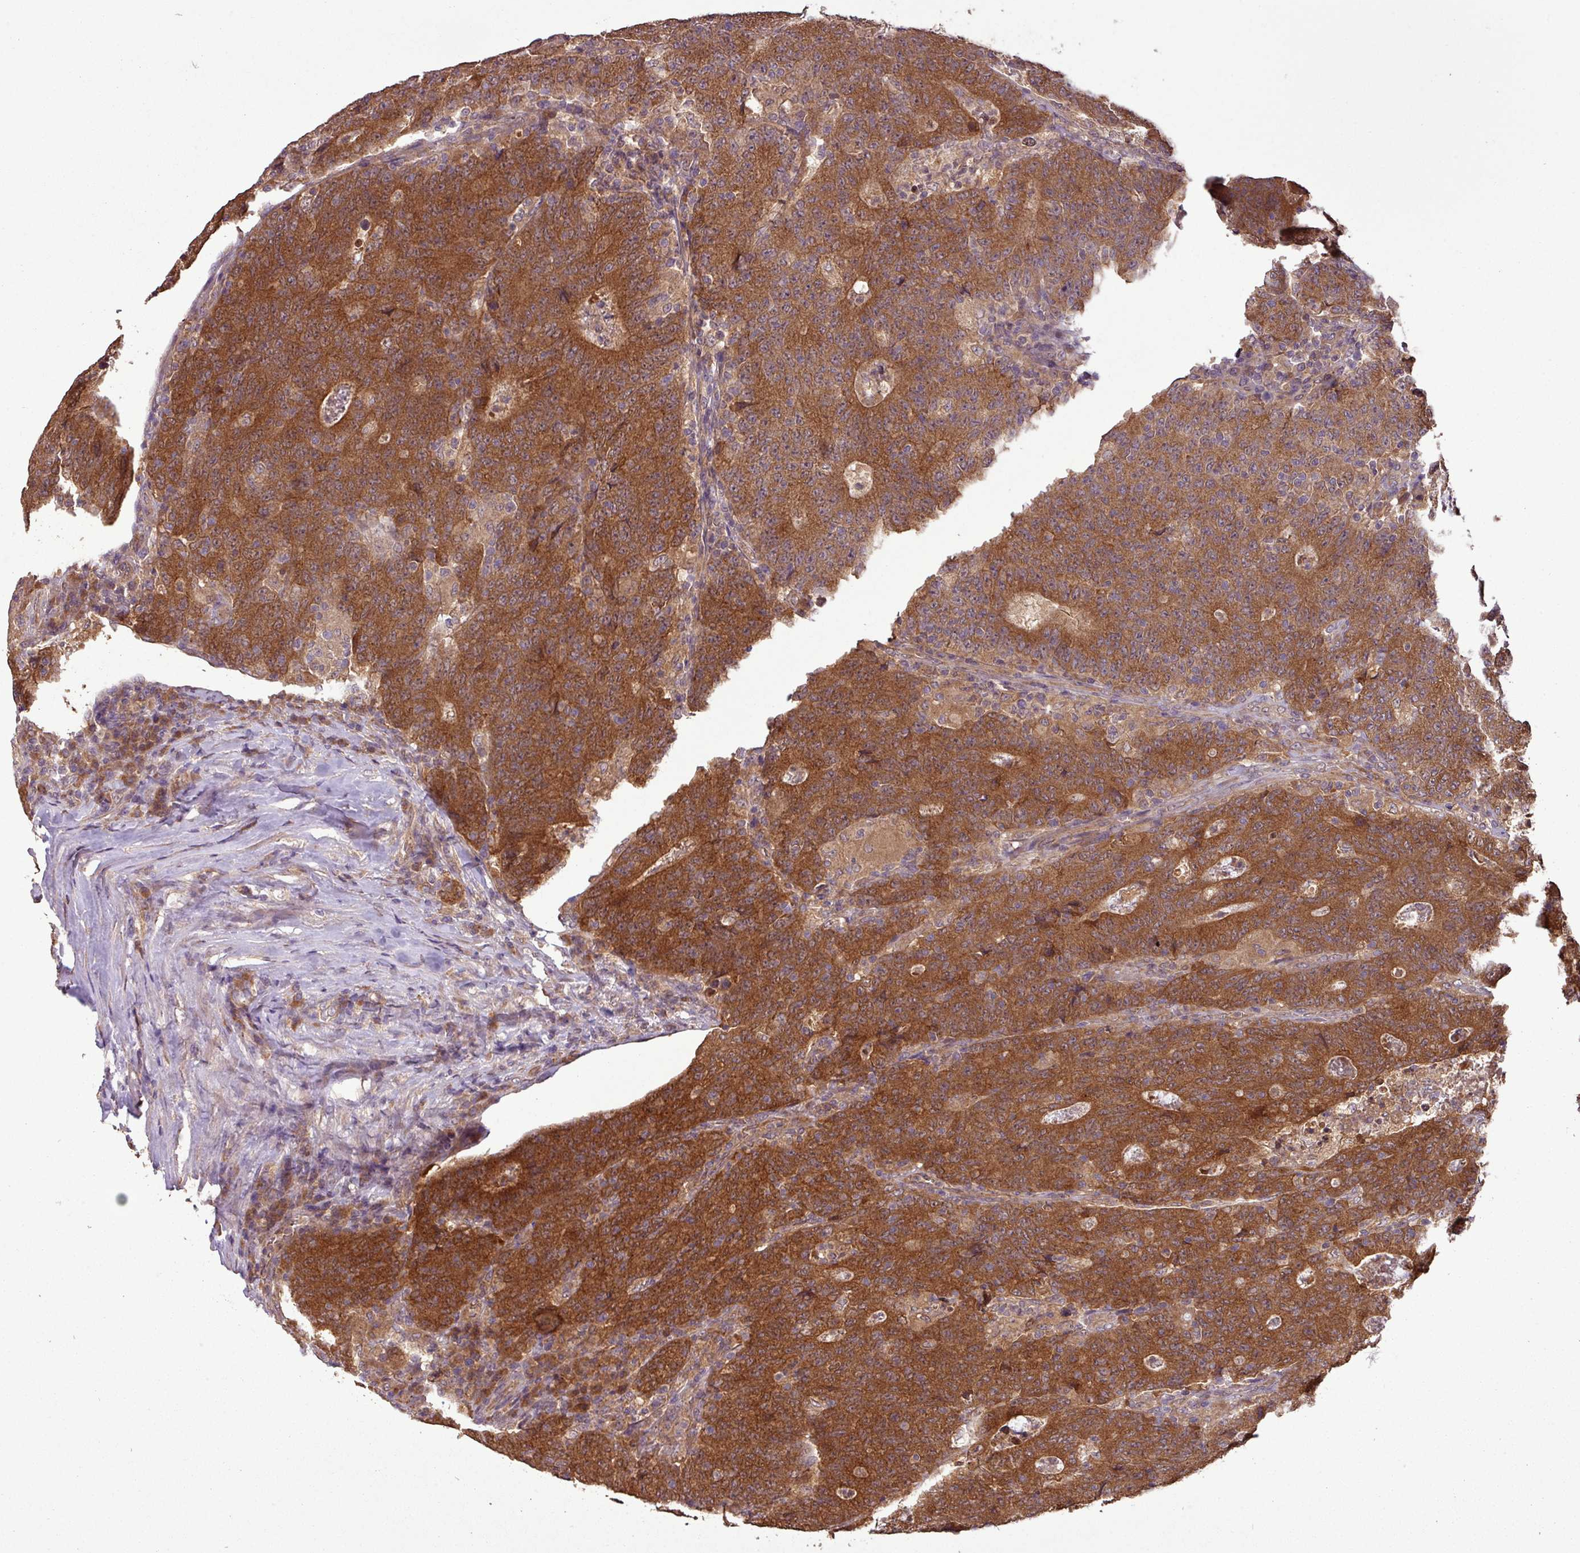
{"staining": {"intensity": "strong", "quantity": ">75%", "location": "cytoplasmic/membranous"}, "tissue": "colorectal cancer", "cell_type": "Tumor cells", "image_type": "cancer", "snomed": [{"axis": "morphology", "description": "Adenocarcinoma, NOS"}, {"axis": "topography", "description": "Colon"}], "caption": "Strong cytoplasmic/membranous staining is seen in approximately >75% of tumor cells in colorectal cancer.", "gene": "NT5C3A", "patient": {"sex": "female", "age": 75}}